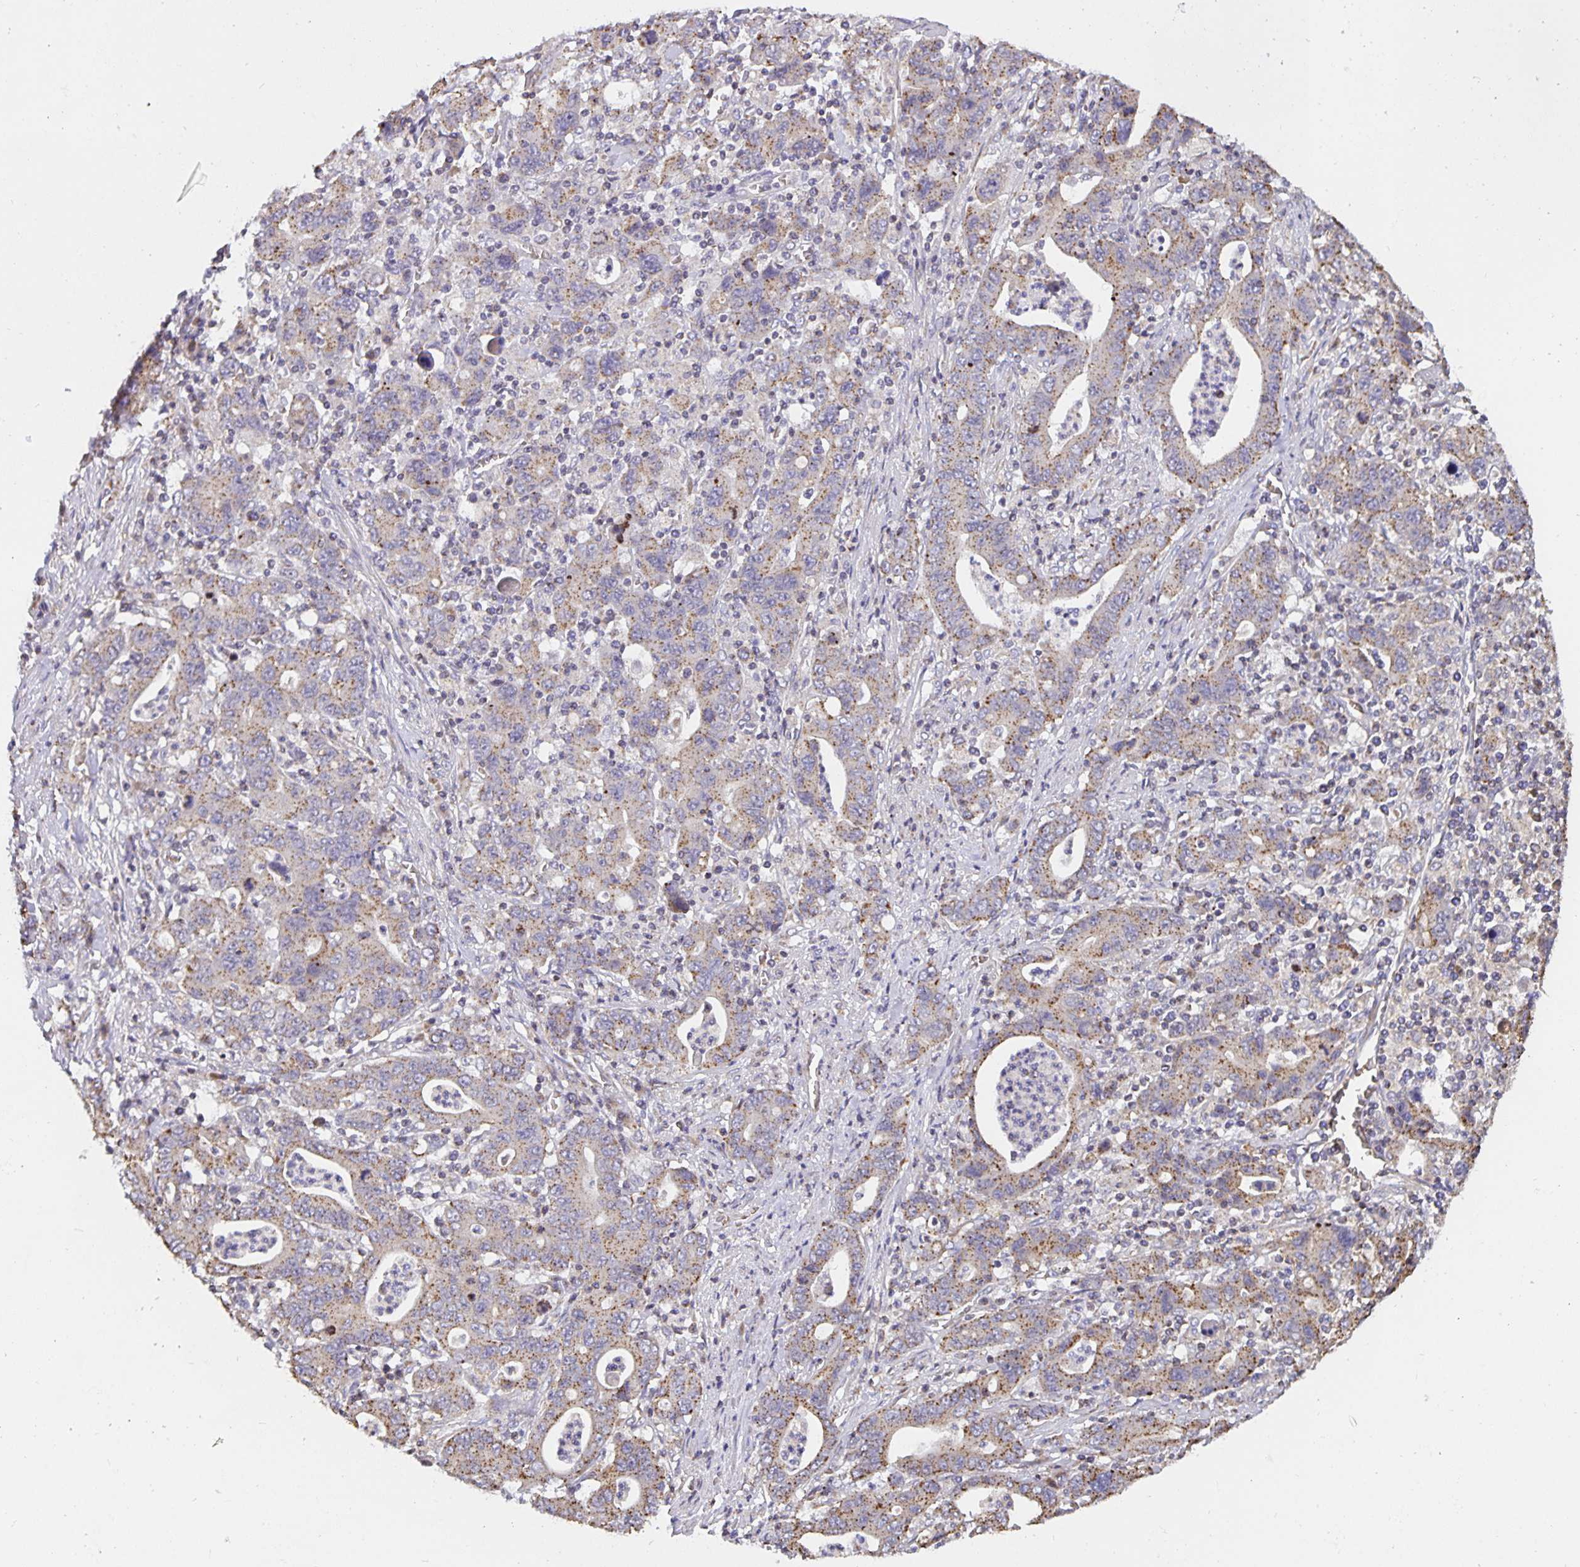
{"staining": {"intensity": "moderate", "quantity": "25%-75%", "location": "cytoplasmic/membranous"}, "tissue": "stomach cancer", "cell_type": "Tumor cells", "image_type": "cancer", "snomed": [{"axis": "morphology", "description": "Adenocarcinoma, NOS"}, {"axis": "topography", "description": "Stomach, upper"}], "caption": "Human adenocarcinoma (stomach) stained with a brown dye exhibits moderate cytoplasmic/membranous positive positivity in about 25%-75% of tumor cells.", "gene": "TMEM71", "patient": {"sex": "male", "age": 69}}